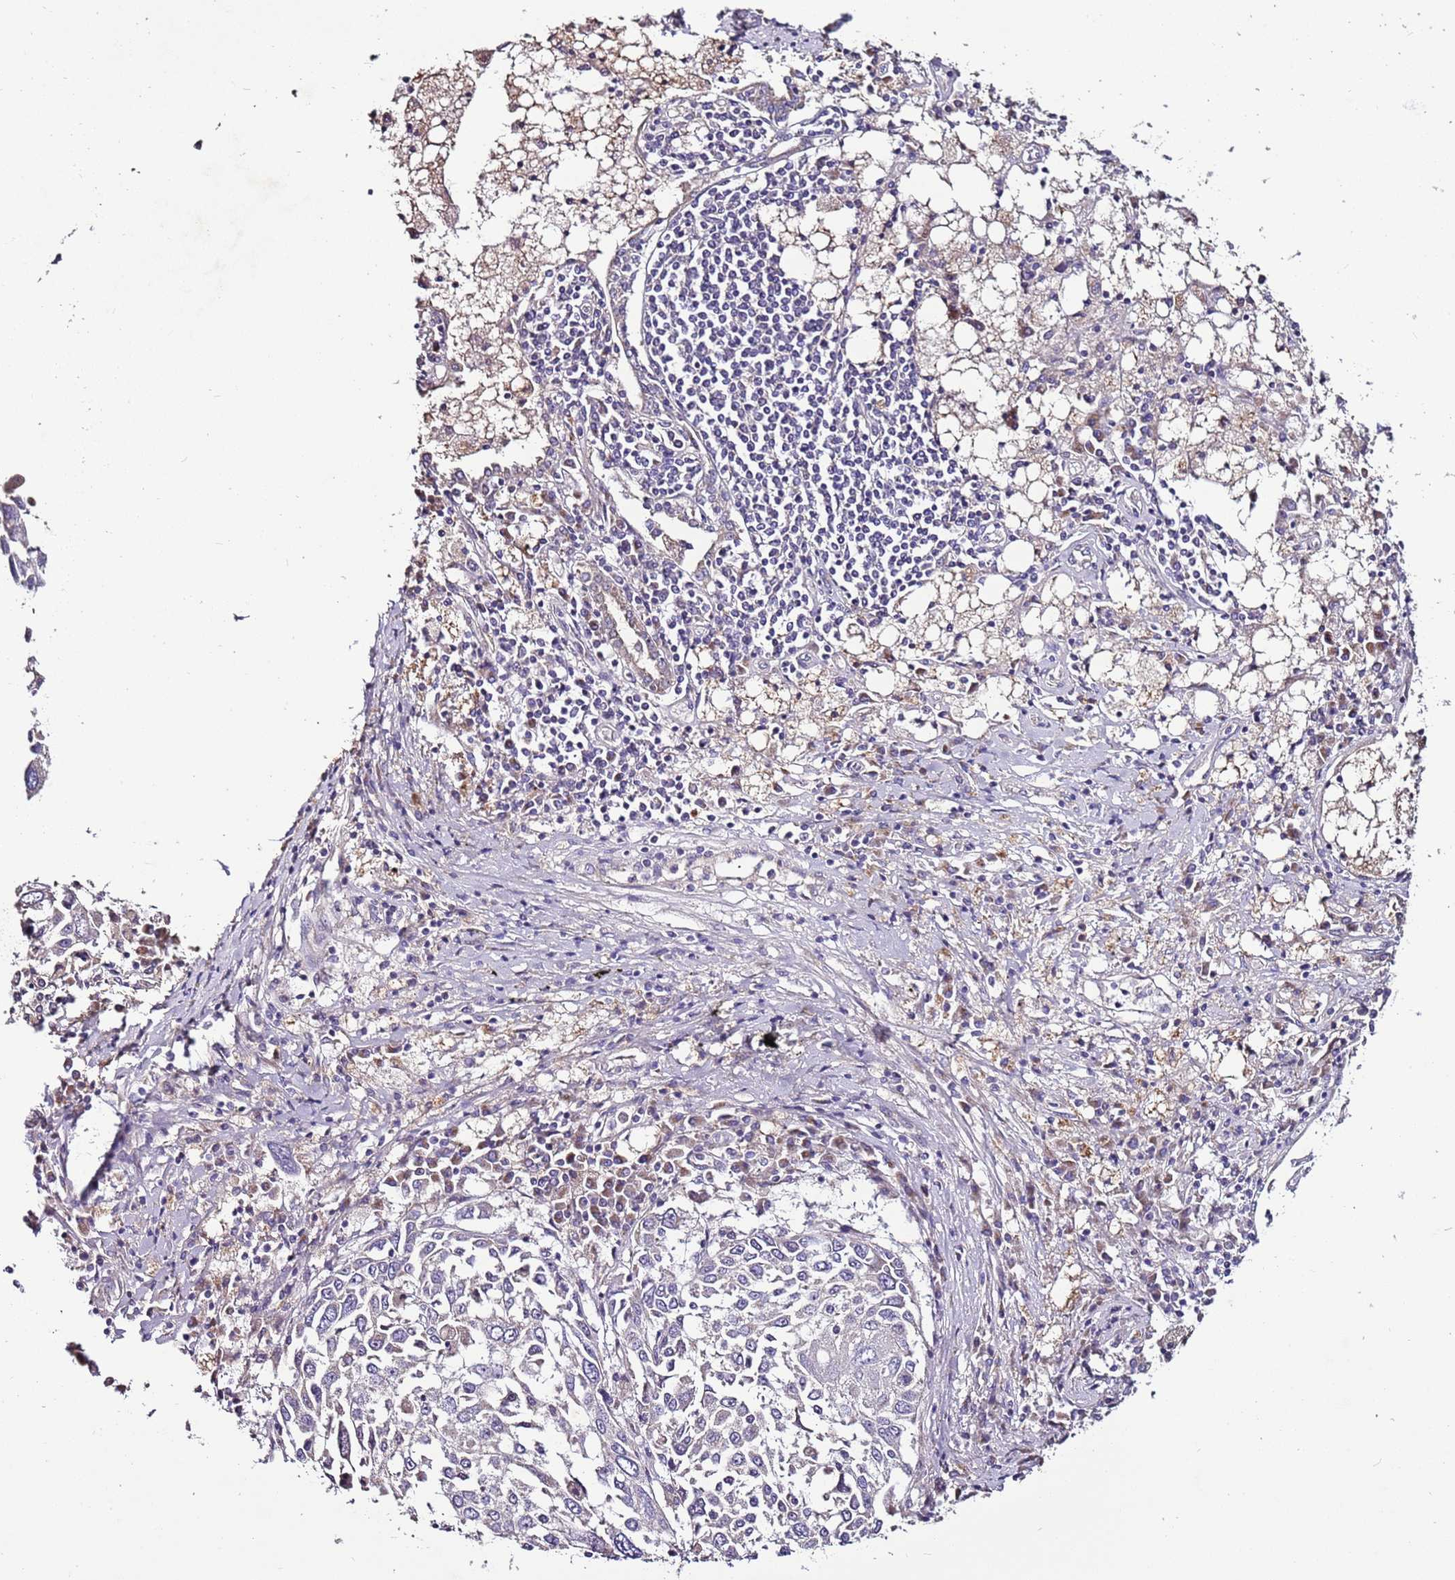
{"staining": {"intensity": "negative", "quantity": "none", "location": "none"}, "tissue": "lung cancer", "cell_type": "Tumor cells", "image_type": "cancer", "snomed": [{"axis": "morphology", "description": "Squamous cell carcinoma, NOS"}, {"axis": "topography", "description": "Lung"}], "caption": "Immunohistochemistry (IHC) histopathology image of neoplastic tissue: lung cancer stained with DAB shows no significant protein expression in tumor cells.", "gene": "FAM20A", "patient": {"sex": "male", "age": 65}}